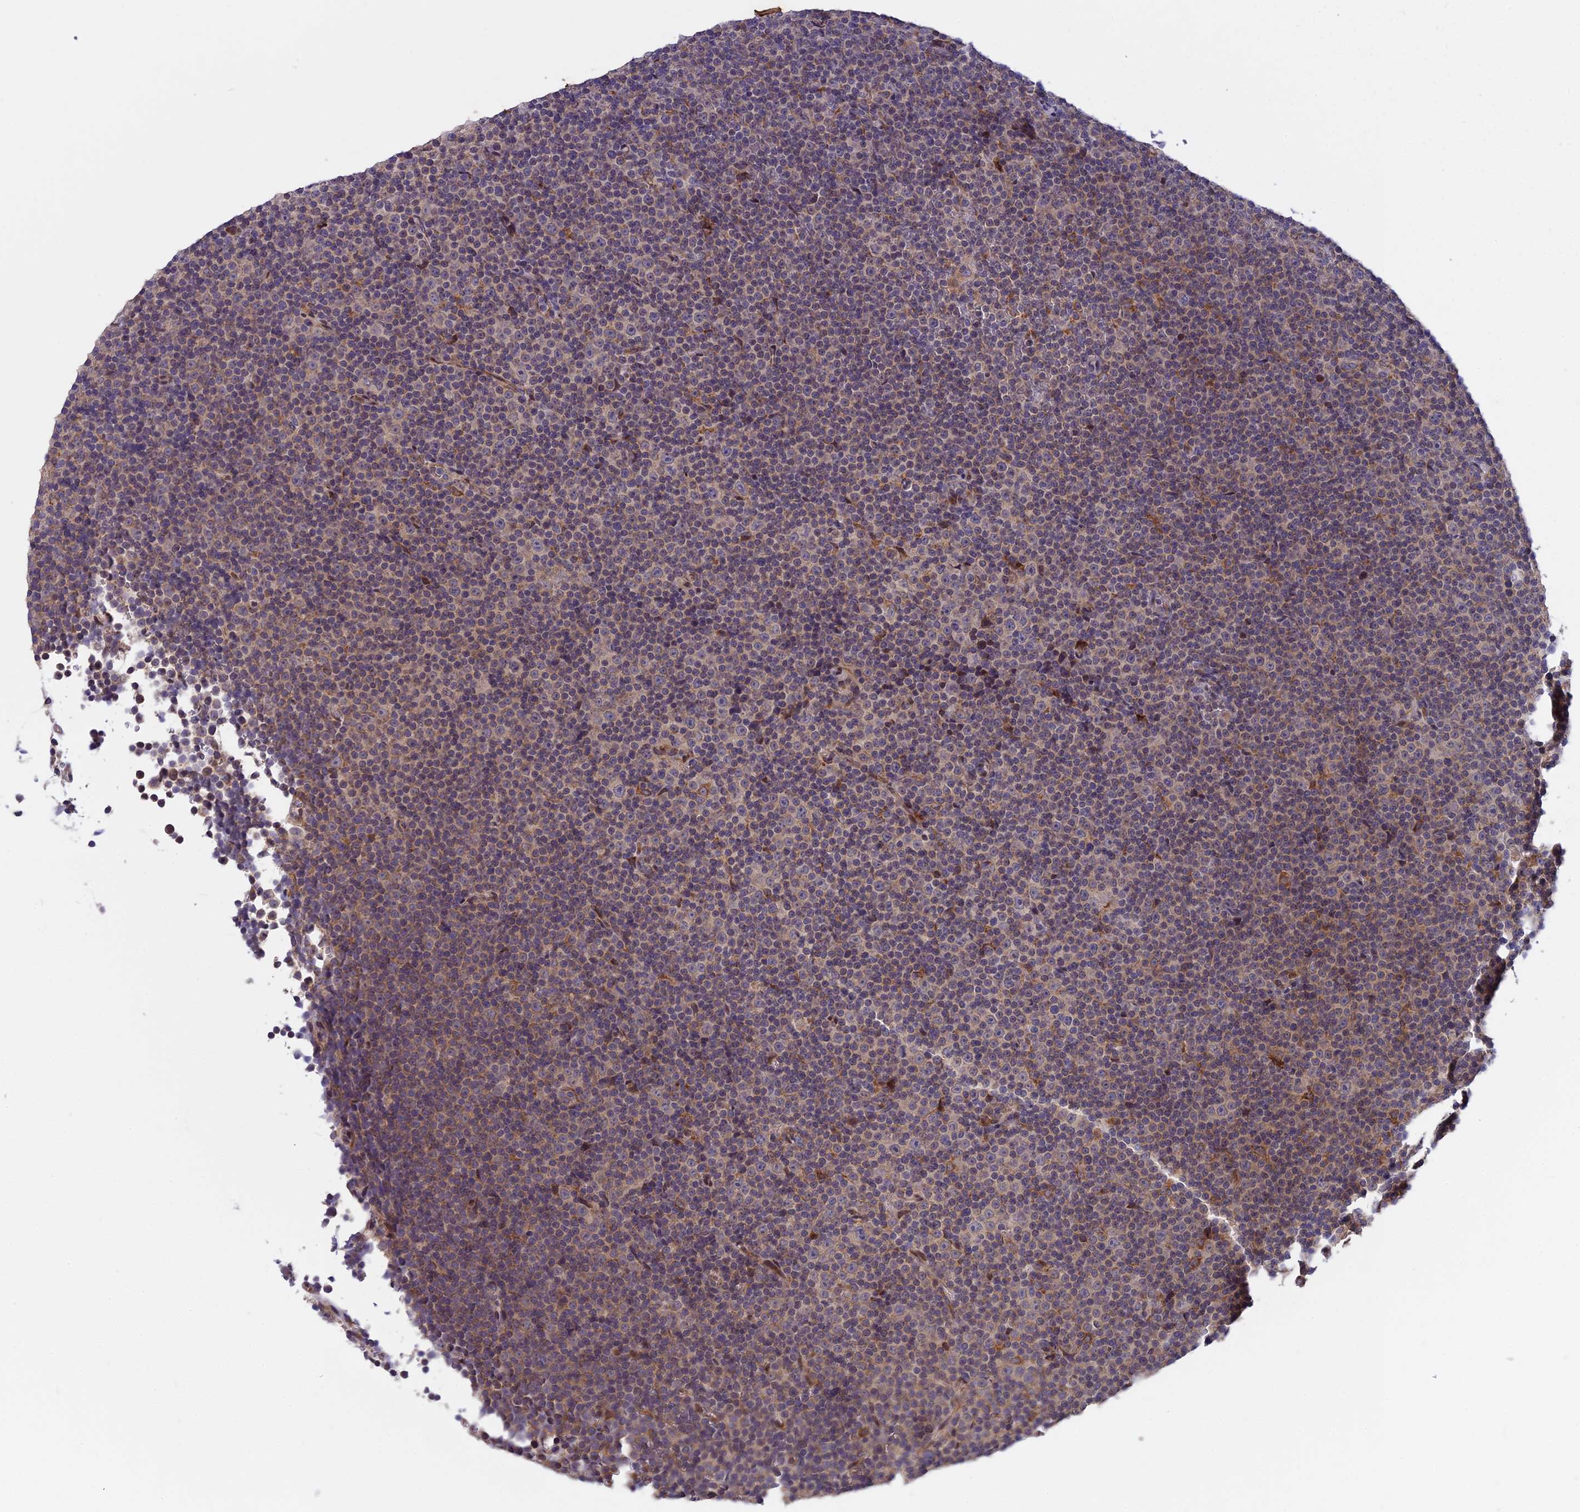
{"staining": {"intensity": "weak", "quantity": "25%-75%", "location": "cytoplasmic/membranous"}, "tissue": "lymphoma", "cell_type": "Tumor cells", "image_type": "cancer", "snomed": [{"axis": "morphology", "description": "Malignant lymphoma, non-Hodgkin's type, Low grade"}, {"axis": "topography", "description": "Lymph node"}], "caption": "DAB (3,3'-diaminobenzidine) immunohistochemical staining of lymphoma shows weak cytoplasmic/membranous protein positivity in about 25%-75% of tumor cells. (DAB (3,3'-diaminobenzidine) IHC with brightfield microscopy, high magnification).", "gene": "DMRTA2", "patient": {"sex": "female", "age": 67}}